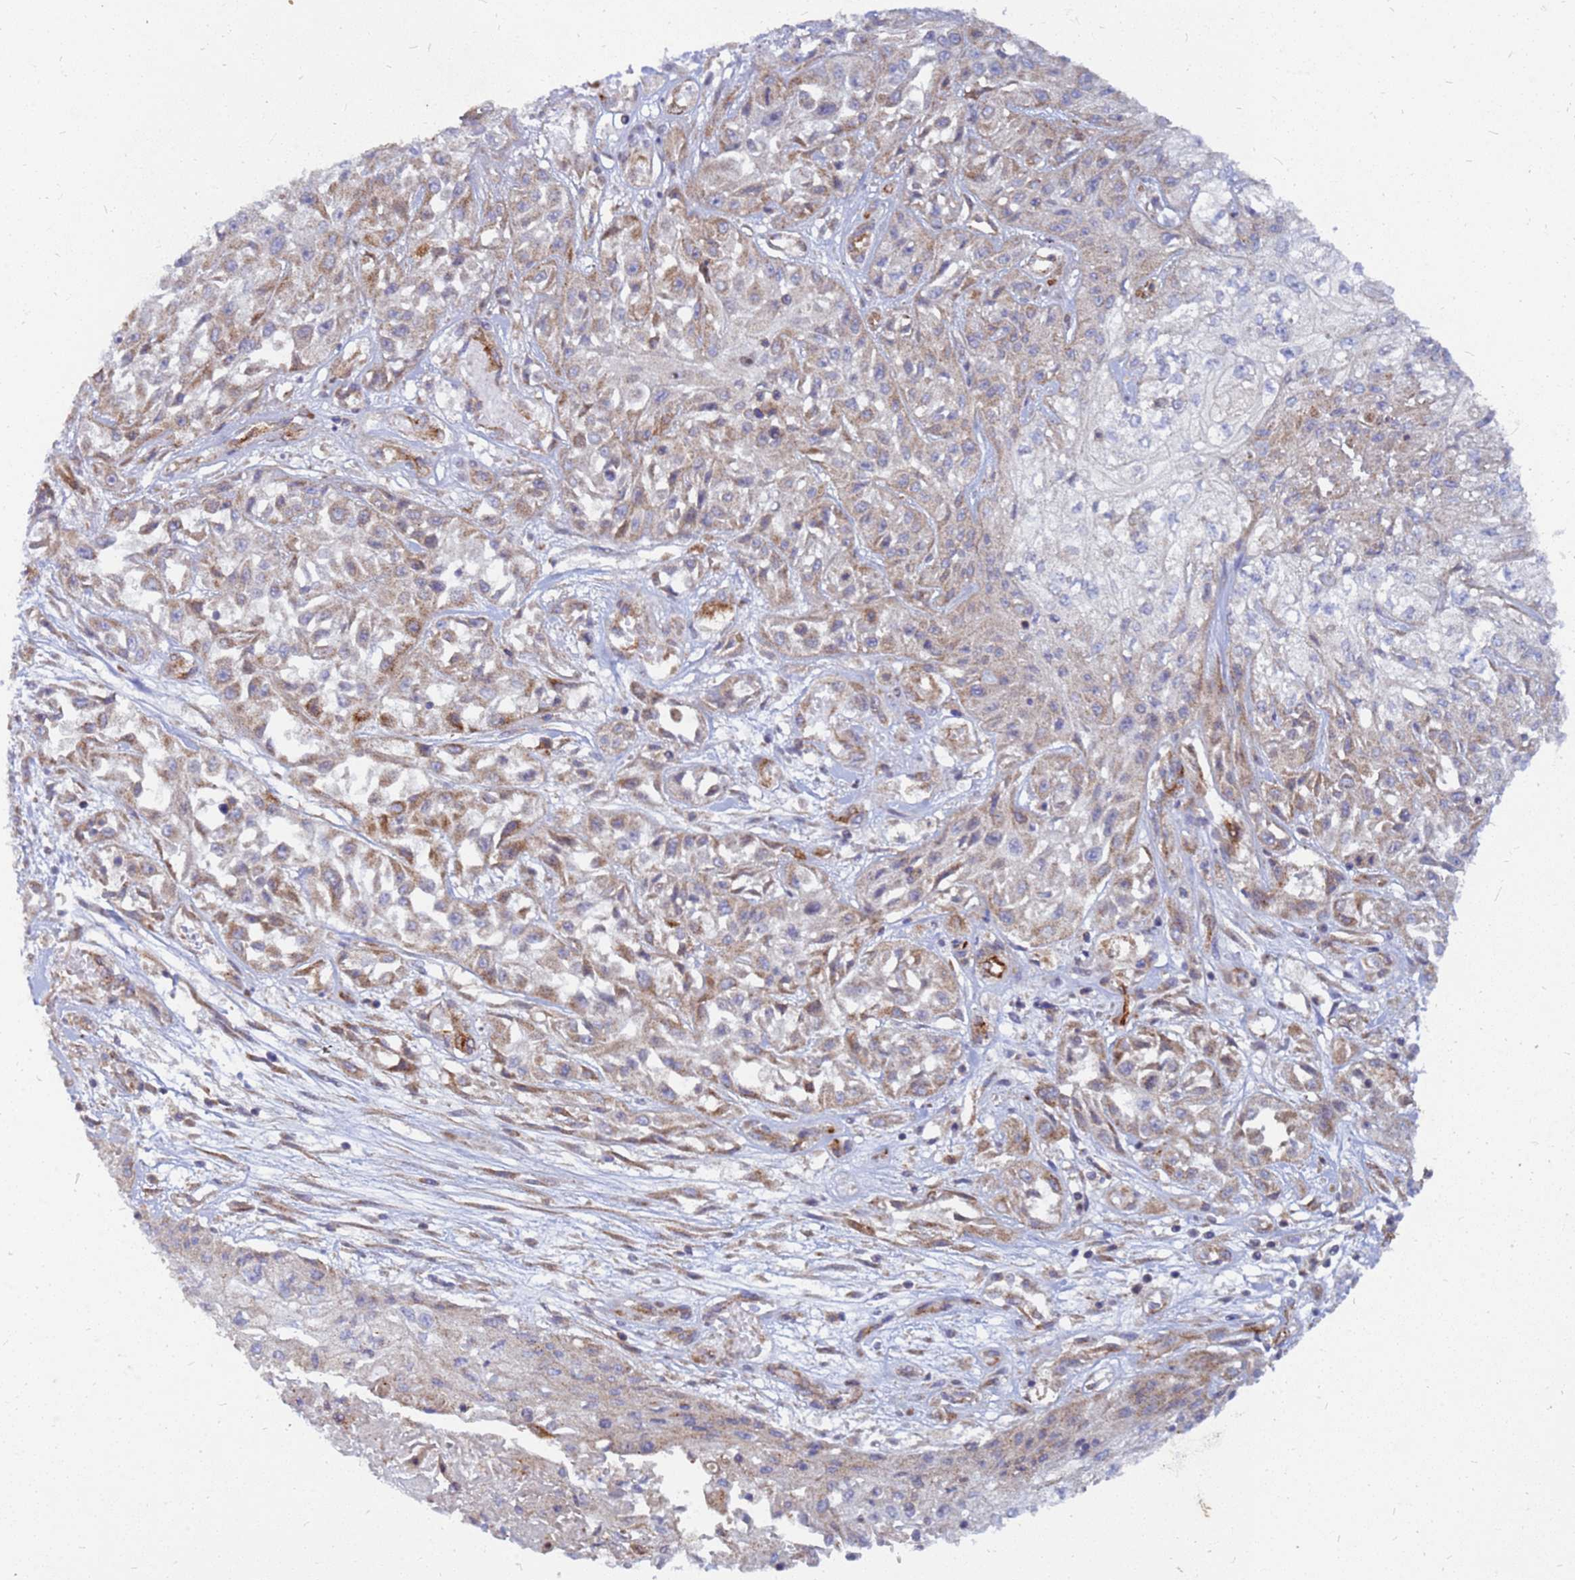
{"staining": {"intensity": "weak", "quantity": ">75%", "location": "cytoplasmic/membranous"}, "tissue": "skin cancer", "cell_type": "Tumor cells", "image_type": "cancer", "snomed": [{"axis": "morphology", "description": "Squamous cell carcinoma, NOS"}, {"axis": "morphology", "description": "Squamous cell carcinoma, metastatic, NOS"}, {"axis": "topography", "description": "Skin"}, {"axis": "topography", "description": "Lymph node"}], "caption": "Skin metastatic squamous cell carcinoma stained for a protein (brown) exhibits weak cytoplasmic/membranous positive positivity in approximately >75% of tumor cells.", "gene": "CDC34", "patient": {"sex": "male", "age": 75}}